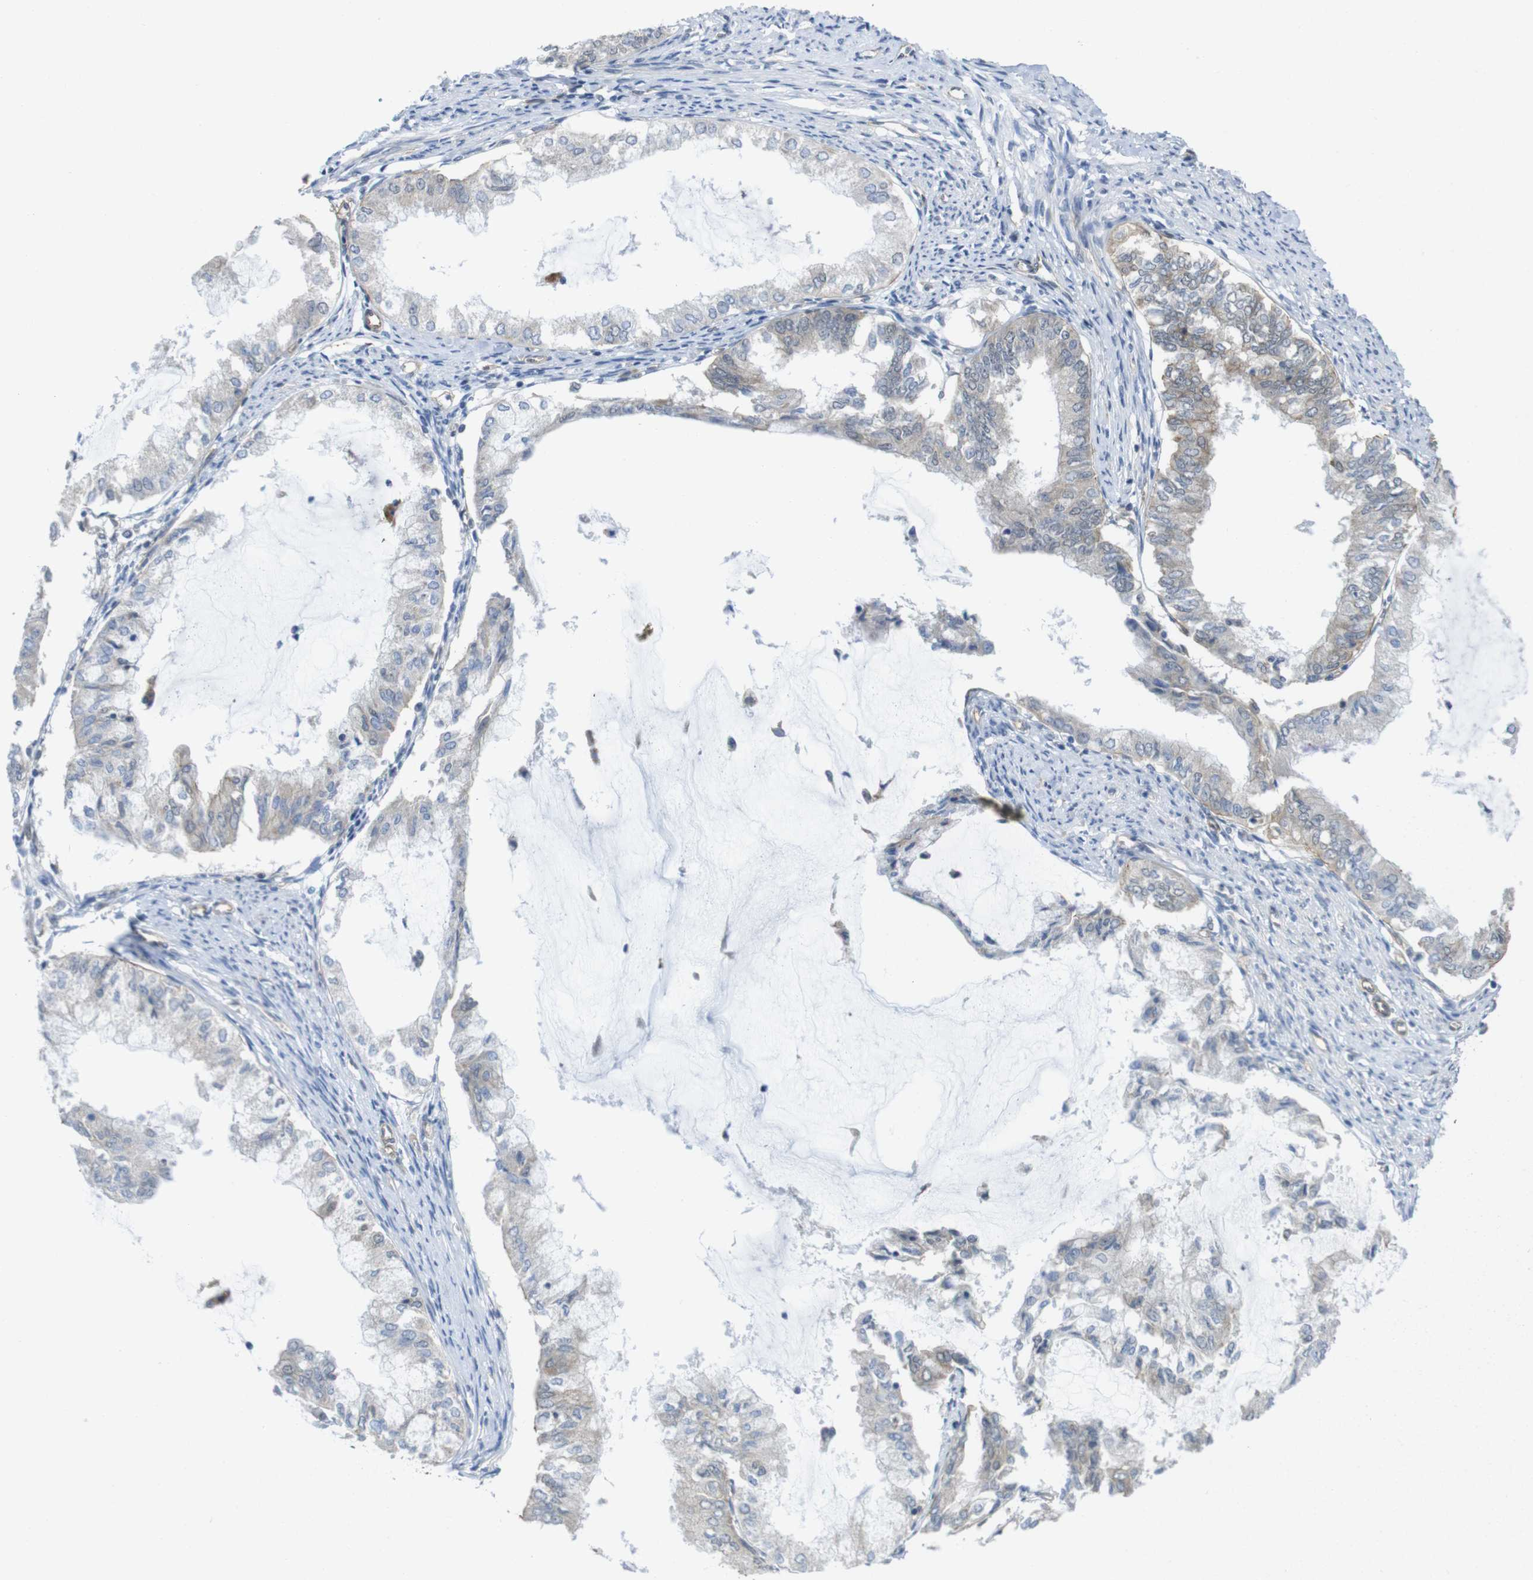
{"staining": {"intensity": "weak", "quantity": "25%-75%", "location": "cytoplasmic/membranous"}, "tissue": "endometrial cancer", "cell_type": "Tumor cells", "image_type": "cancer", "snomed": [{"axis": "morphology", "description": "Adenocarcinoma, NOS"}, {"axis": "topography", "description": "Endometrium"}], "caption": "Endometrial cancer (adenocarcinoma) stained for a protein demonstrates weak cytoplasmic/membranous positivity in tumor cells.", "gene": "ZDHHC5", "patient": {"sex": "female", "age": 86}}